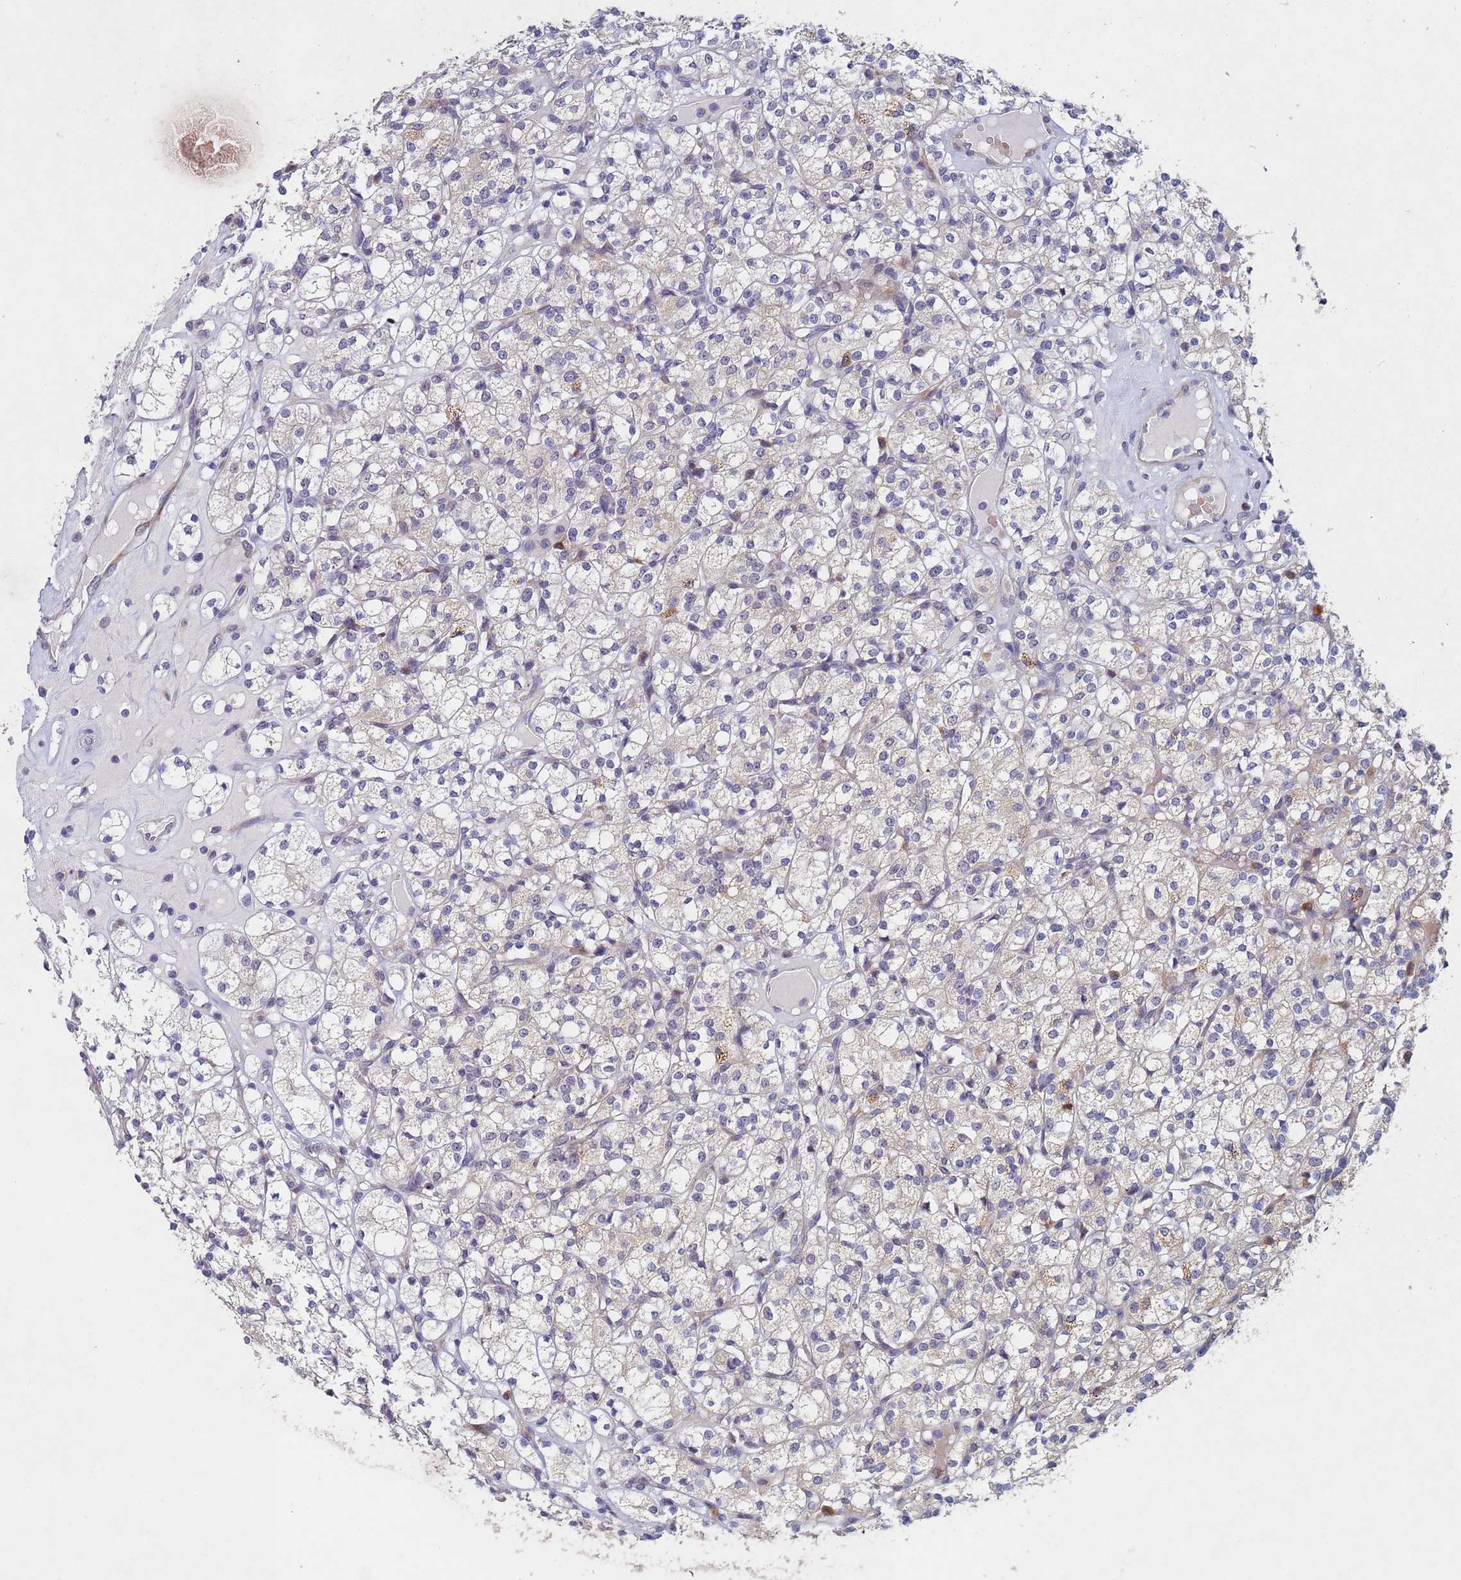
{"staining": {"intensity": "negative", "quantity": "none", "location": "none"}, "tissue": "renal cancer", "cell_type": "Tumor cells", "image_type": "cancer", "snomed": [{"axis": "morphology", "description": "Adenocarcinoma, NOS"}, {"axis": "topography", "description": "Kidney"}], "caption": "Protein analysis of adenocarcinoma (renal) demonstrates no significant expression in tumor cells.", "gene": "TNPO2", "patient": {"sex": "male", "age": 77}}